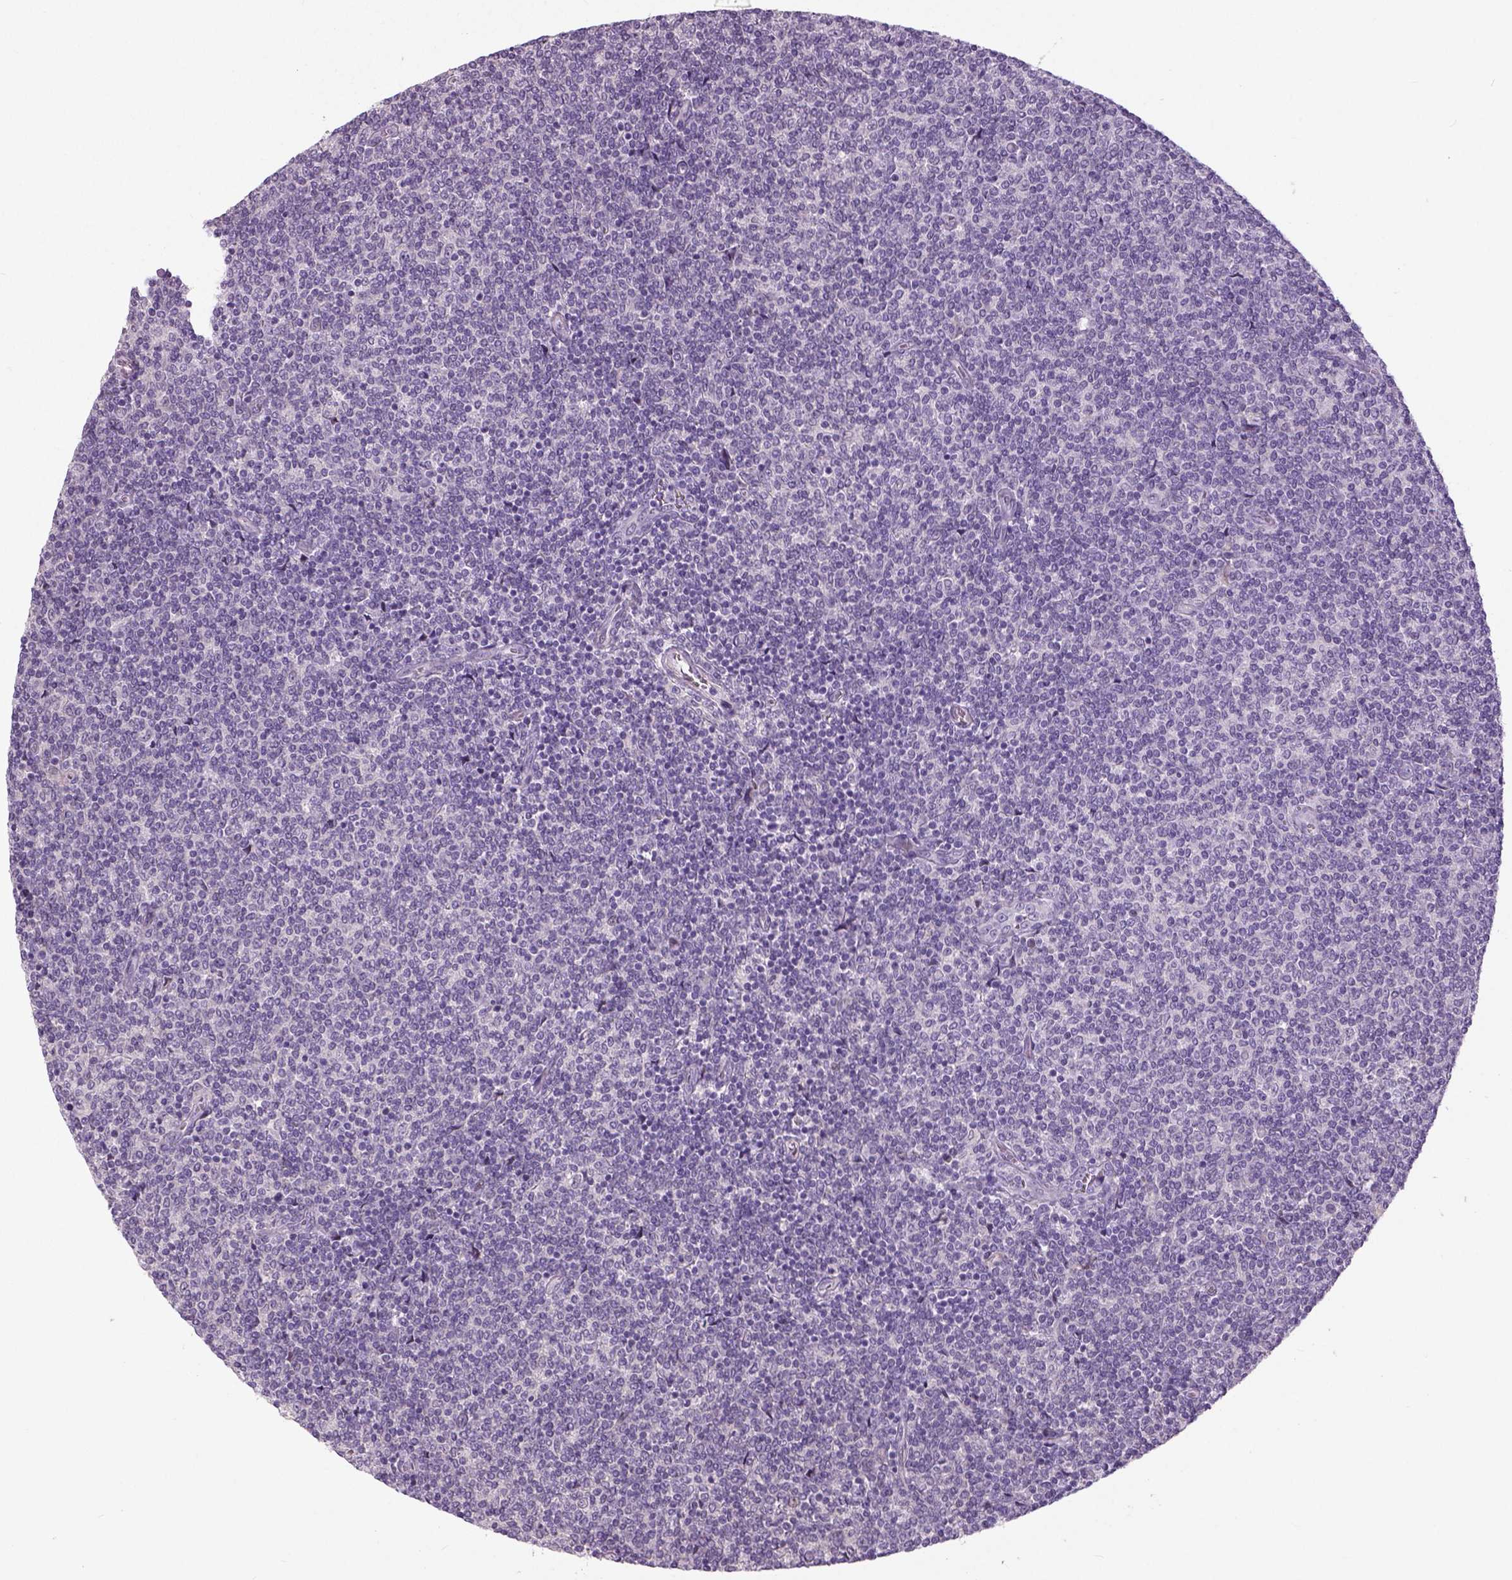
{"staining": {"intensity": "negative", "quantity": "none", "location": "none"}, "tissue": "lymphoma", "cell_type": "Tumor cells", "image_type": "cancer", "snomed": [{"axis": "morphology", "description": "Malignant lymphoma, non-Hodgkin's type, Low grade"}, {"axis": "topography", "description": "Lymph node"}], "caption": "Tumor cells are negative for brown protein staining in malignant lymphoma, non-Hodgkin's type (low-grade).", "gene": "NECAB1", "patient": {"sex": "male", "age": 52}}